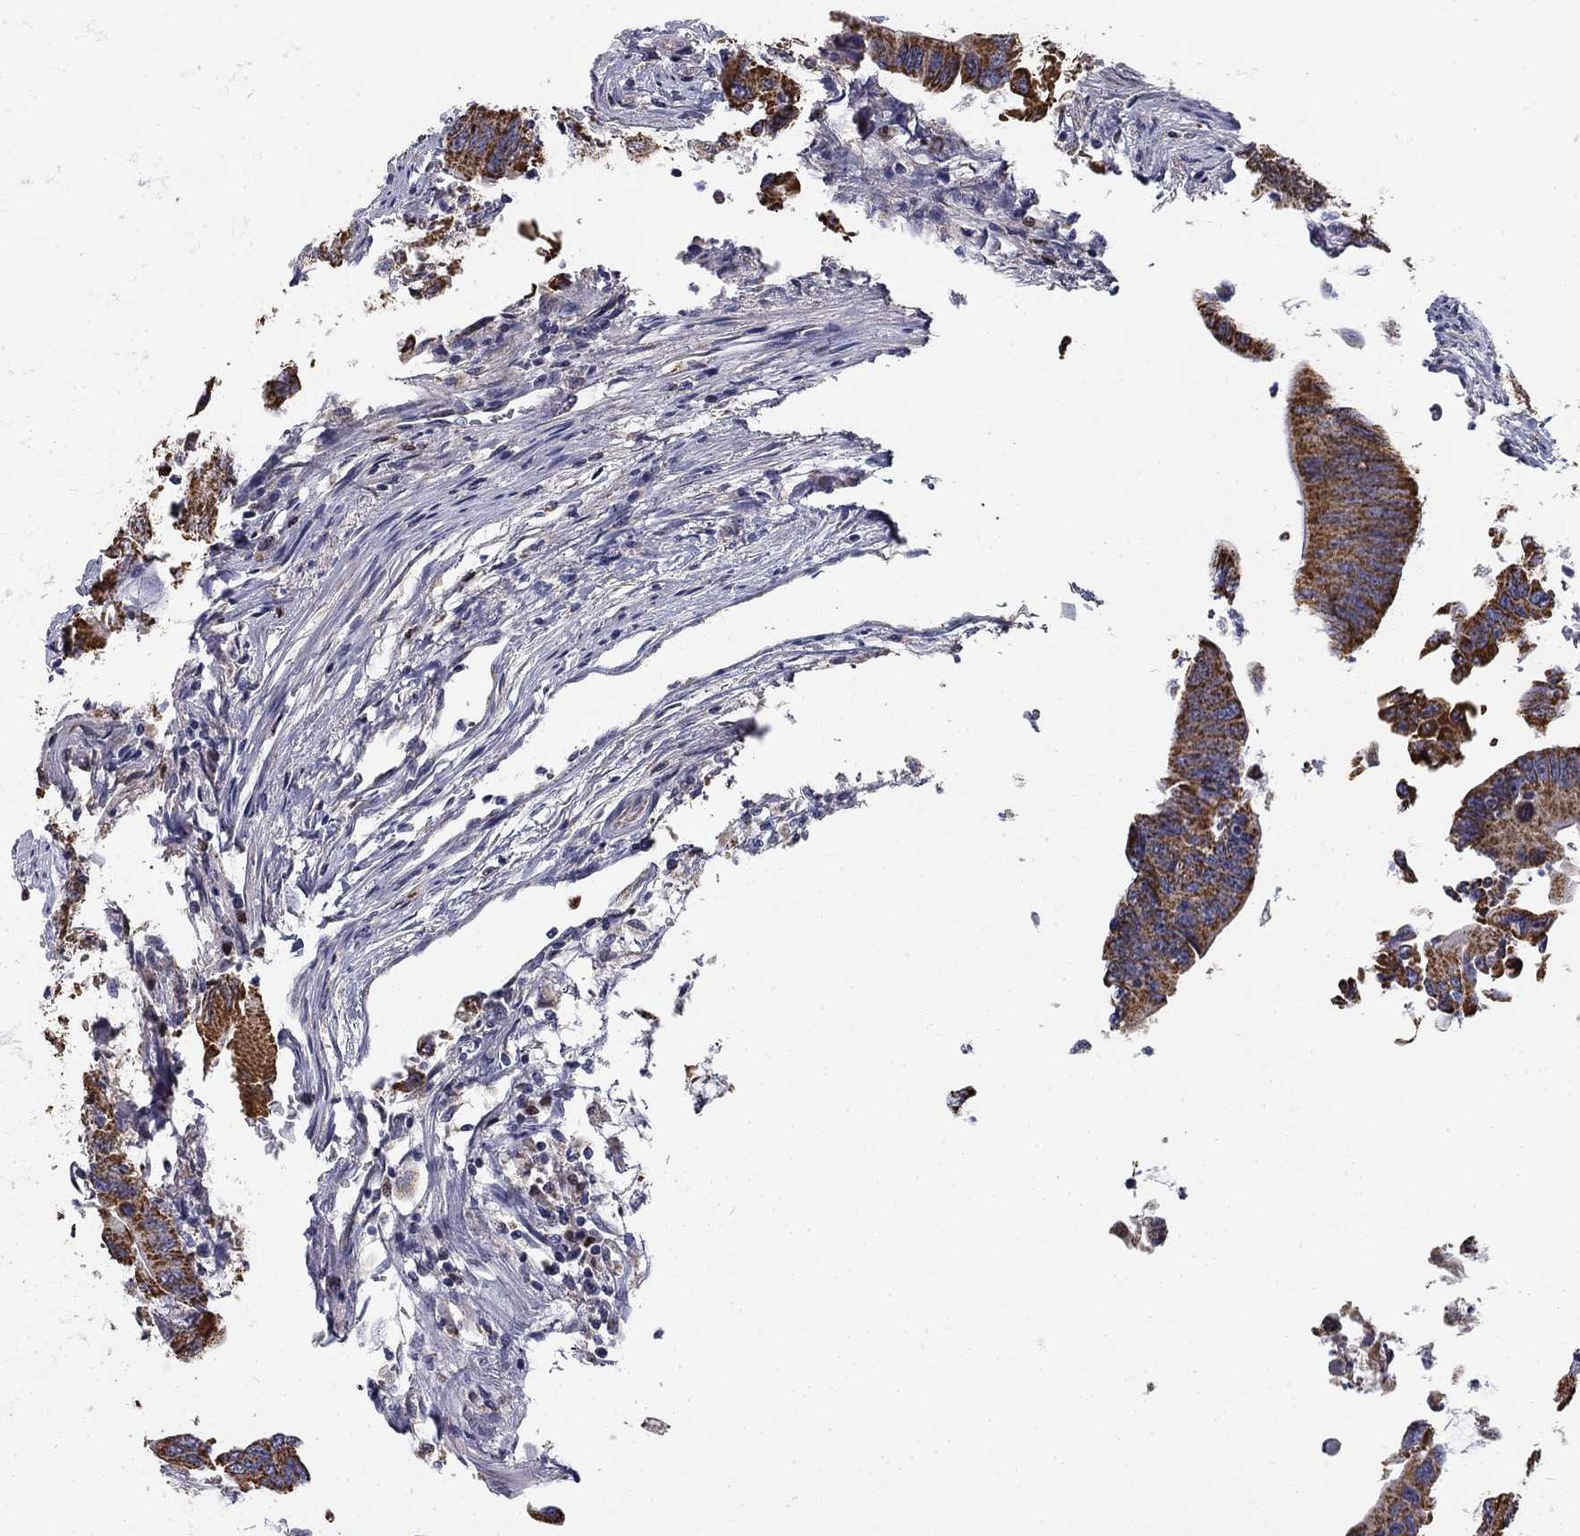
{"staining": {"intensity": "strong", "quantity": ">75%", "location": "cytoplasmic/membranous"}, "tissue": "colorectal cancer", "cell_type": "Tumor cells", "image_type": "cancer", "snomed": [{"axis": "morphology", "description": "Adenocarcinoma, NOS"}, {"axis": "topography", "description": "Colon"}], "caption": "Colorectal cancer (adenocarcinoma) was stained to show a protein in brown. There is high levels of strong cytoplasmic/membranous staining in approximately >75% of tumor cells.", "gene": "SLC2A9", "patient": {"sex": "female", "age": 90}}